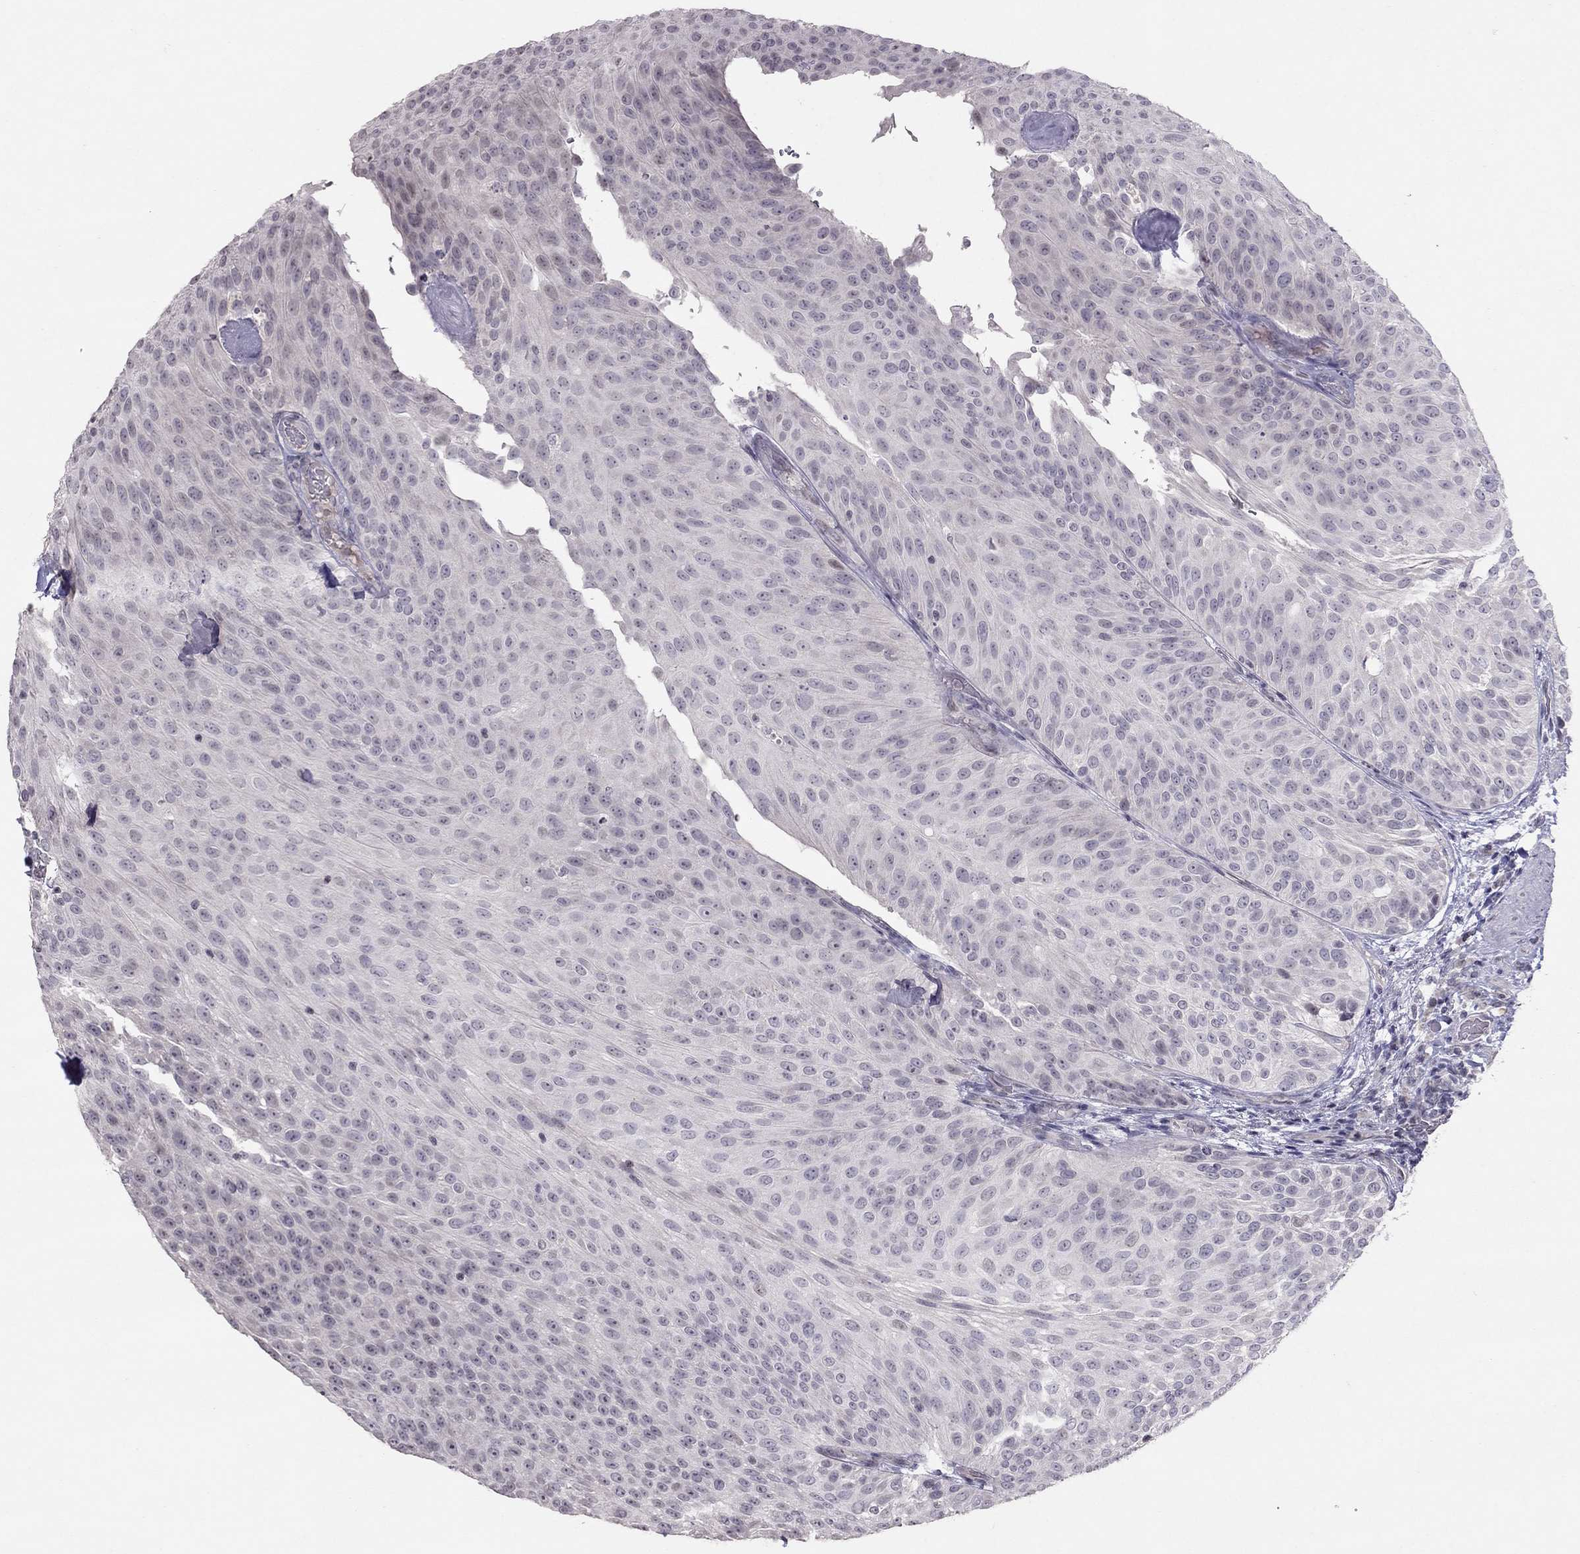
{"staining": {"intensity": "negative", "quantity": "none", "location": "none"}, "tissue": "urothelial cancer", "cell_type": "Tumor cells", "image_type": "cancer", "snomed": [{"axis": "morphology", "description": "Urothelial carcinoma, Low grade"}, {"axis": "topography", "description": "Urinary bladder"}], "caption": "Immunohistochemistry image of neoplastic tissue: human urothelial cancer stained with DAB (3,3'-diaminobenzidine) shows no significant protein expression in tumor cells. Nuclei are stained in blue.", "gene": "TSHB", "patient": {"sex": "male", "age": 78}}